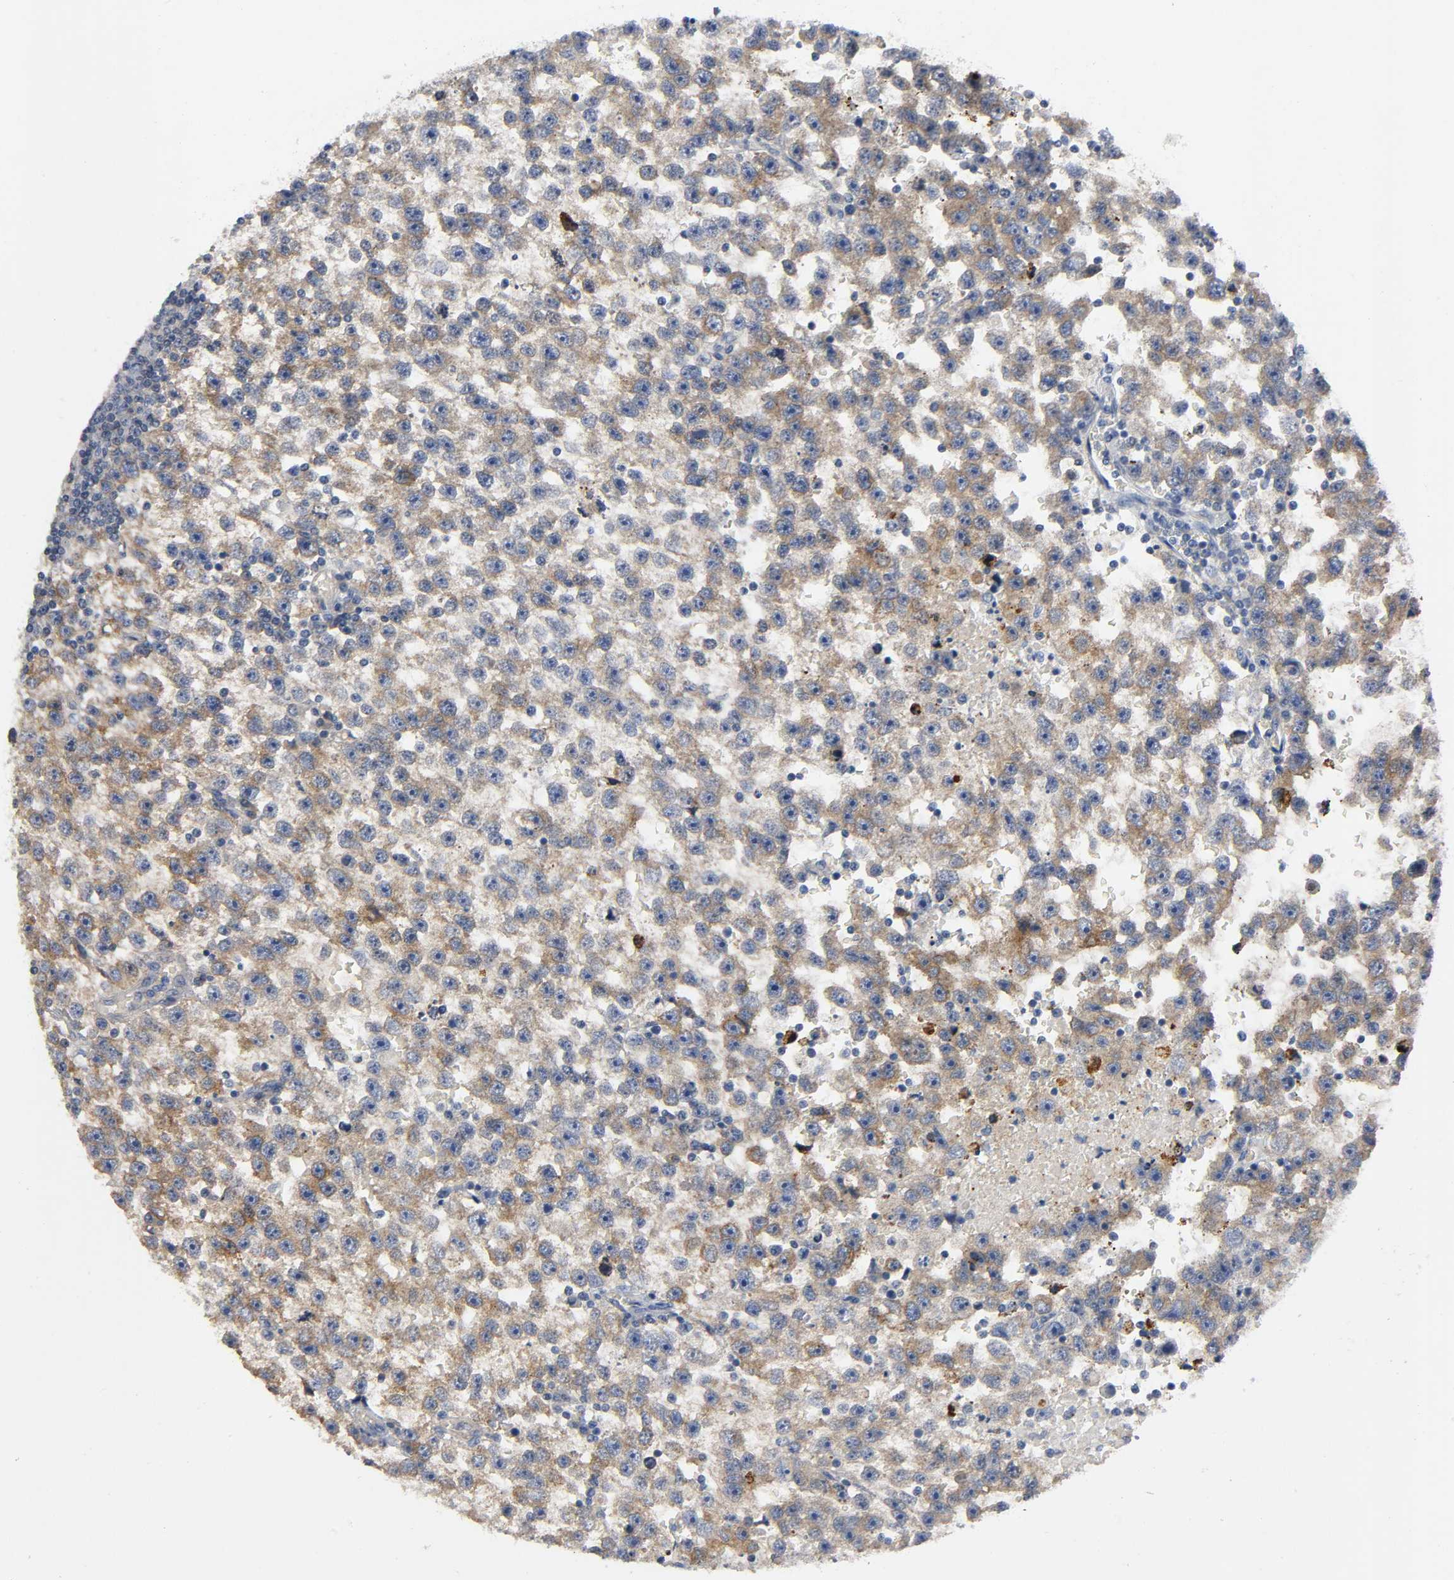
{"staining": {"intensity": "moderate", "quantity": ">75%", "location": "cytoplasmic/membranous"}, "tissue": "testis cancer", "cell_type": "Tumor cells", "image_type": "cancer", "snomed": [{"axis": "morphology", "description": "Seminoma, NOS"}, {"axis": "topography", "description": "Testis"}], "caption": "A brown stain shows moderate cytoplasmic/membranous positivity of a protein in testis seminoma tumor cells. (DAB (3,3'-diaminobenzidine) IHC, brown staining for protein, blue staining for nuclei).", "gene": "HDAC6", "patient": {"sex": "male", "age": 33}}